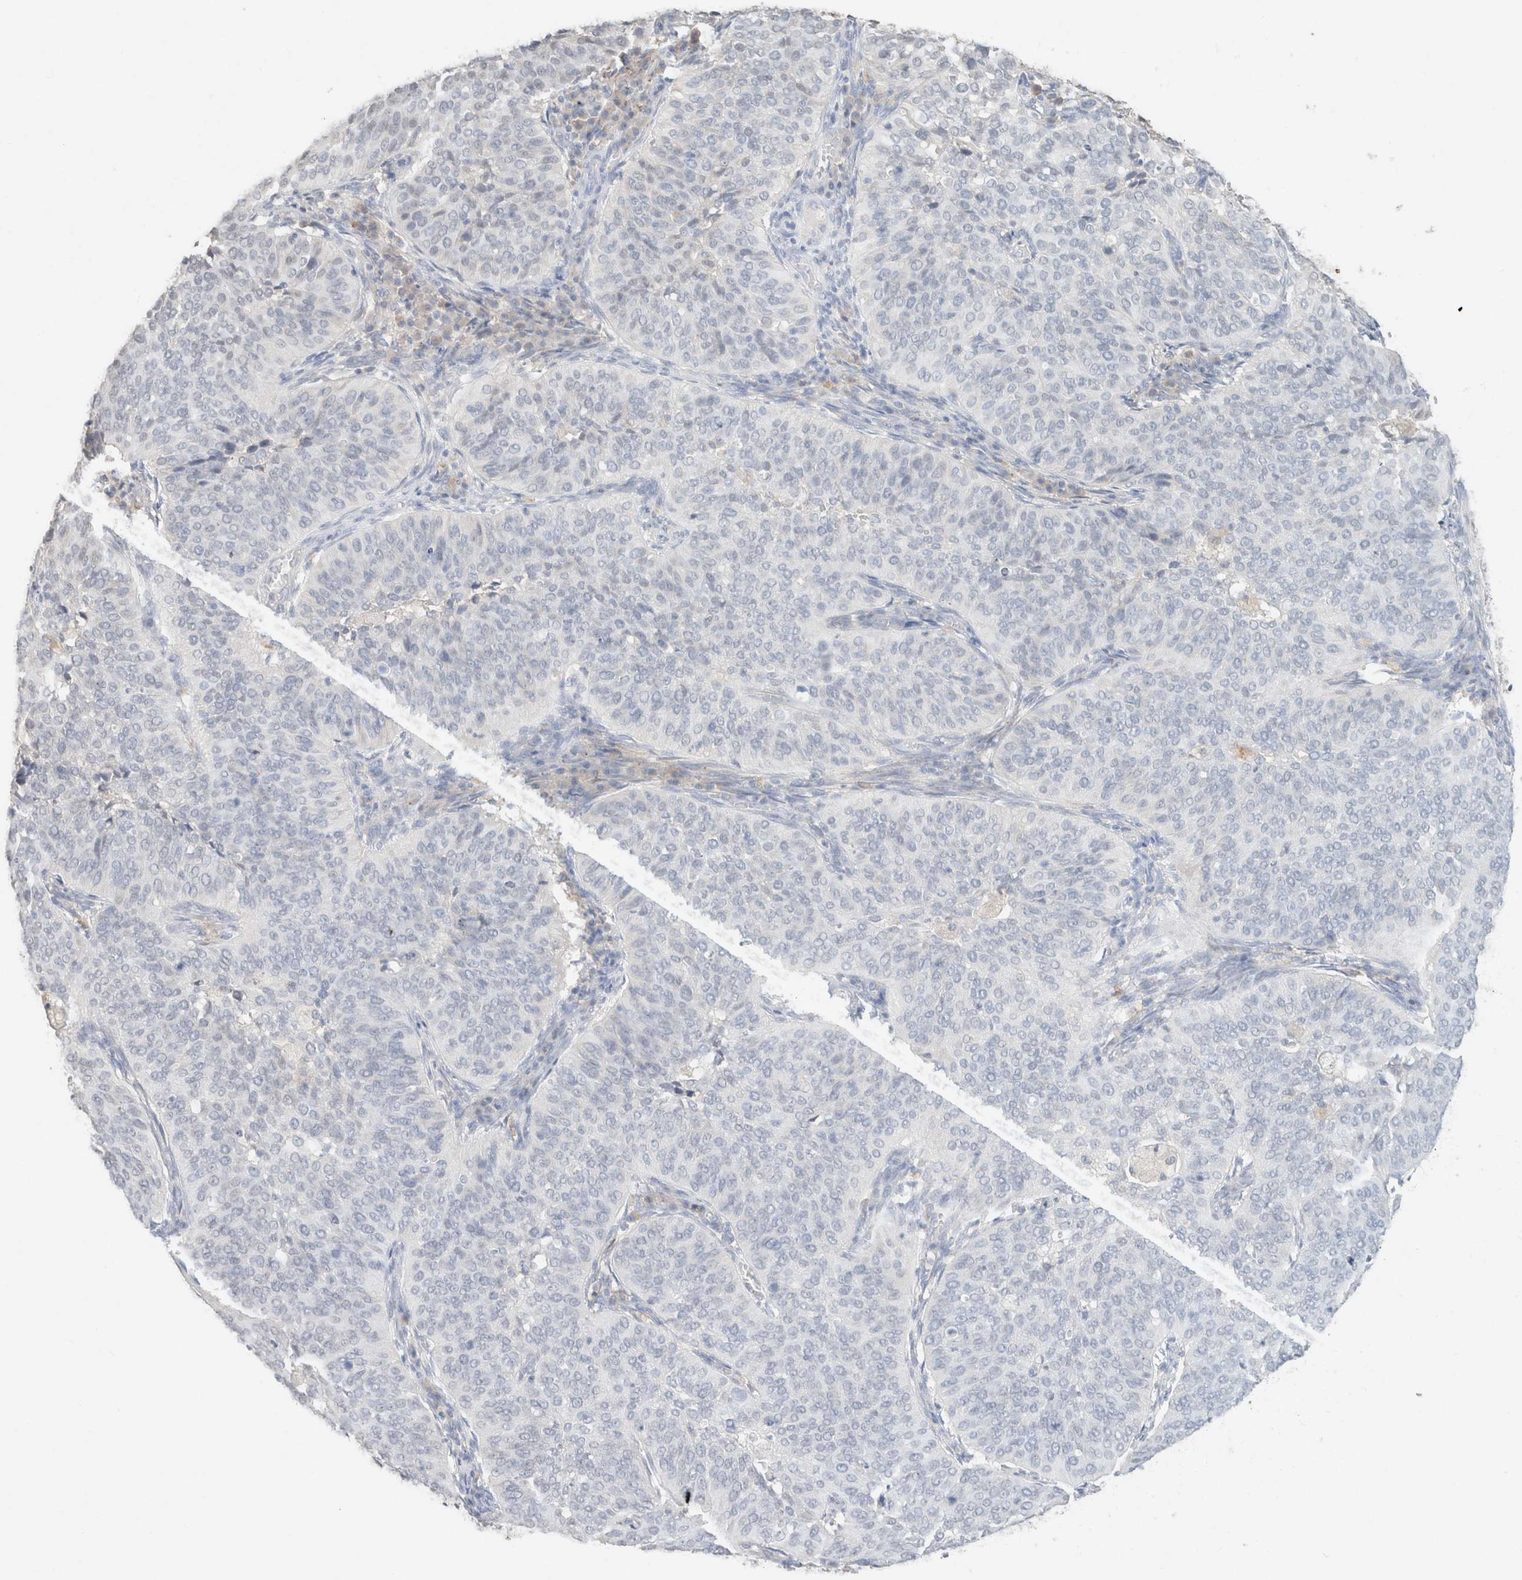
{"staining": {"intensity": "negative", "quantity": "none", "location": "none"}, "tissue": "cervical cancer", "cell_type": "Tumor cells", "image_type": "cancer", "snomed": [{"axis": "morphology", "description": "Normal tissue, NOS"}, {"axis": "morphology", "description": "Squamous cell carcinoma, NOS"}, {"axis": "topography", "description": "Cervix"}], "caption": "Immunohistochemistry (IHC) histopathology image of cervical cancer stained for a protein (brown), which shows no positivity in tumor cells.", "gene": "CPA1", "patient": {"sex": "female", "age": 39}}